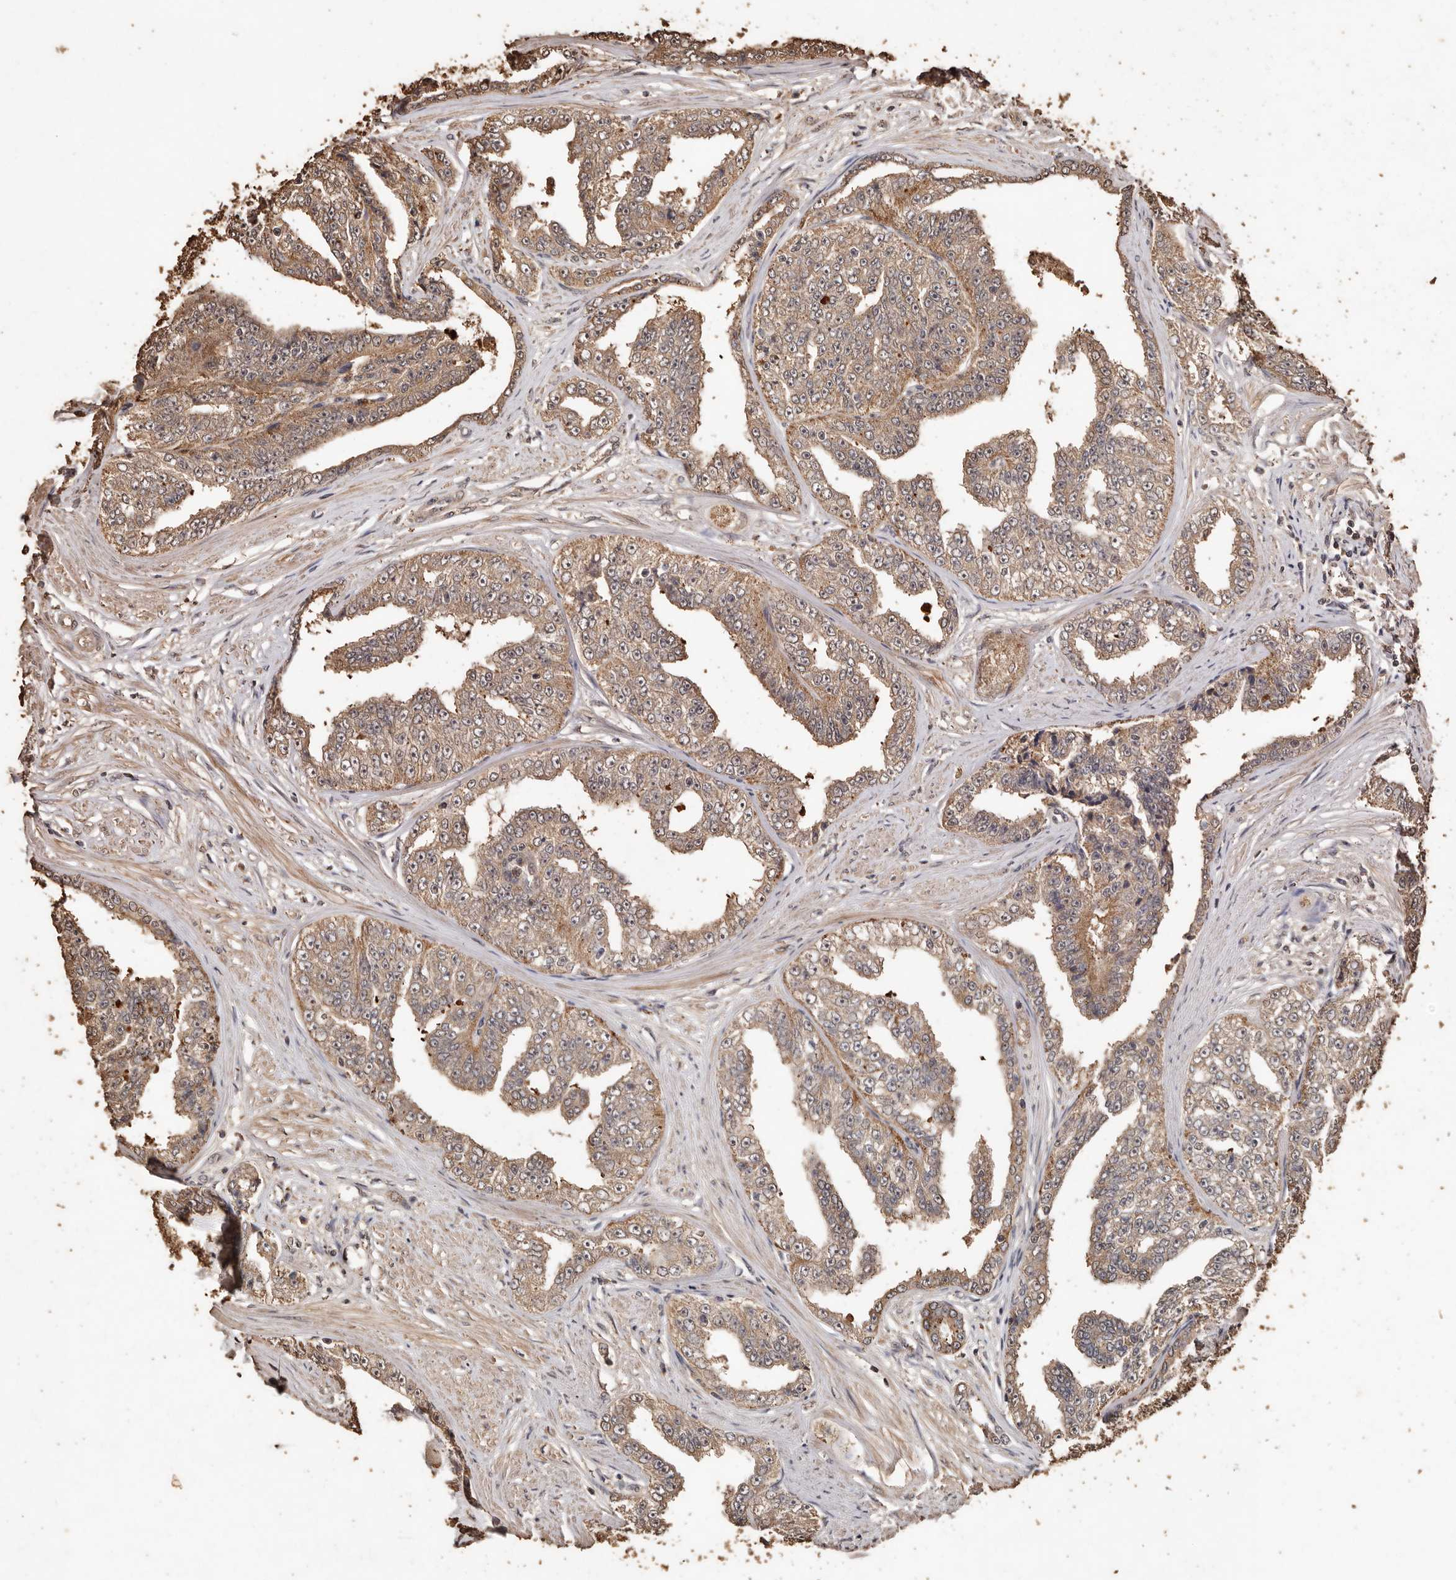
{"staining": {"intensity": "weak", "quantity": ">75%", "location": "cytoplasmic/membranous,nuclear"}, "tissue": "prostate cancer", "cell_type": "Tumor cells", "image_type": "cancer", "snomed": [{"axis": "morphology", "description": "Adenocarcinoma, High grade"}, {"axis": "topography", "description": "Prostate"}], "caption": "Prostate cancer stained with IHC exhibits weak cytoplasmic/membranous and nuclear expression in approximately >75% of tumor cells. The protein of interest is shown in brown color, while the nuclei are stained blue.", "gene": "PKDCC", "patient": {"sex": "male", "age": 71}}